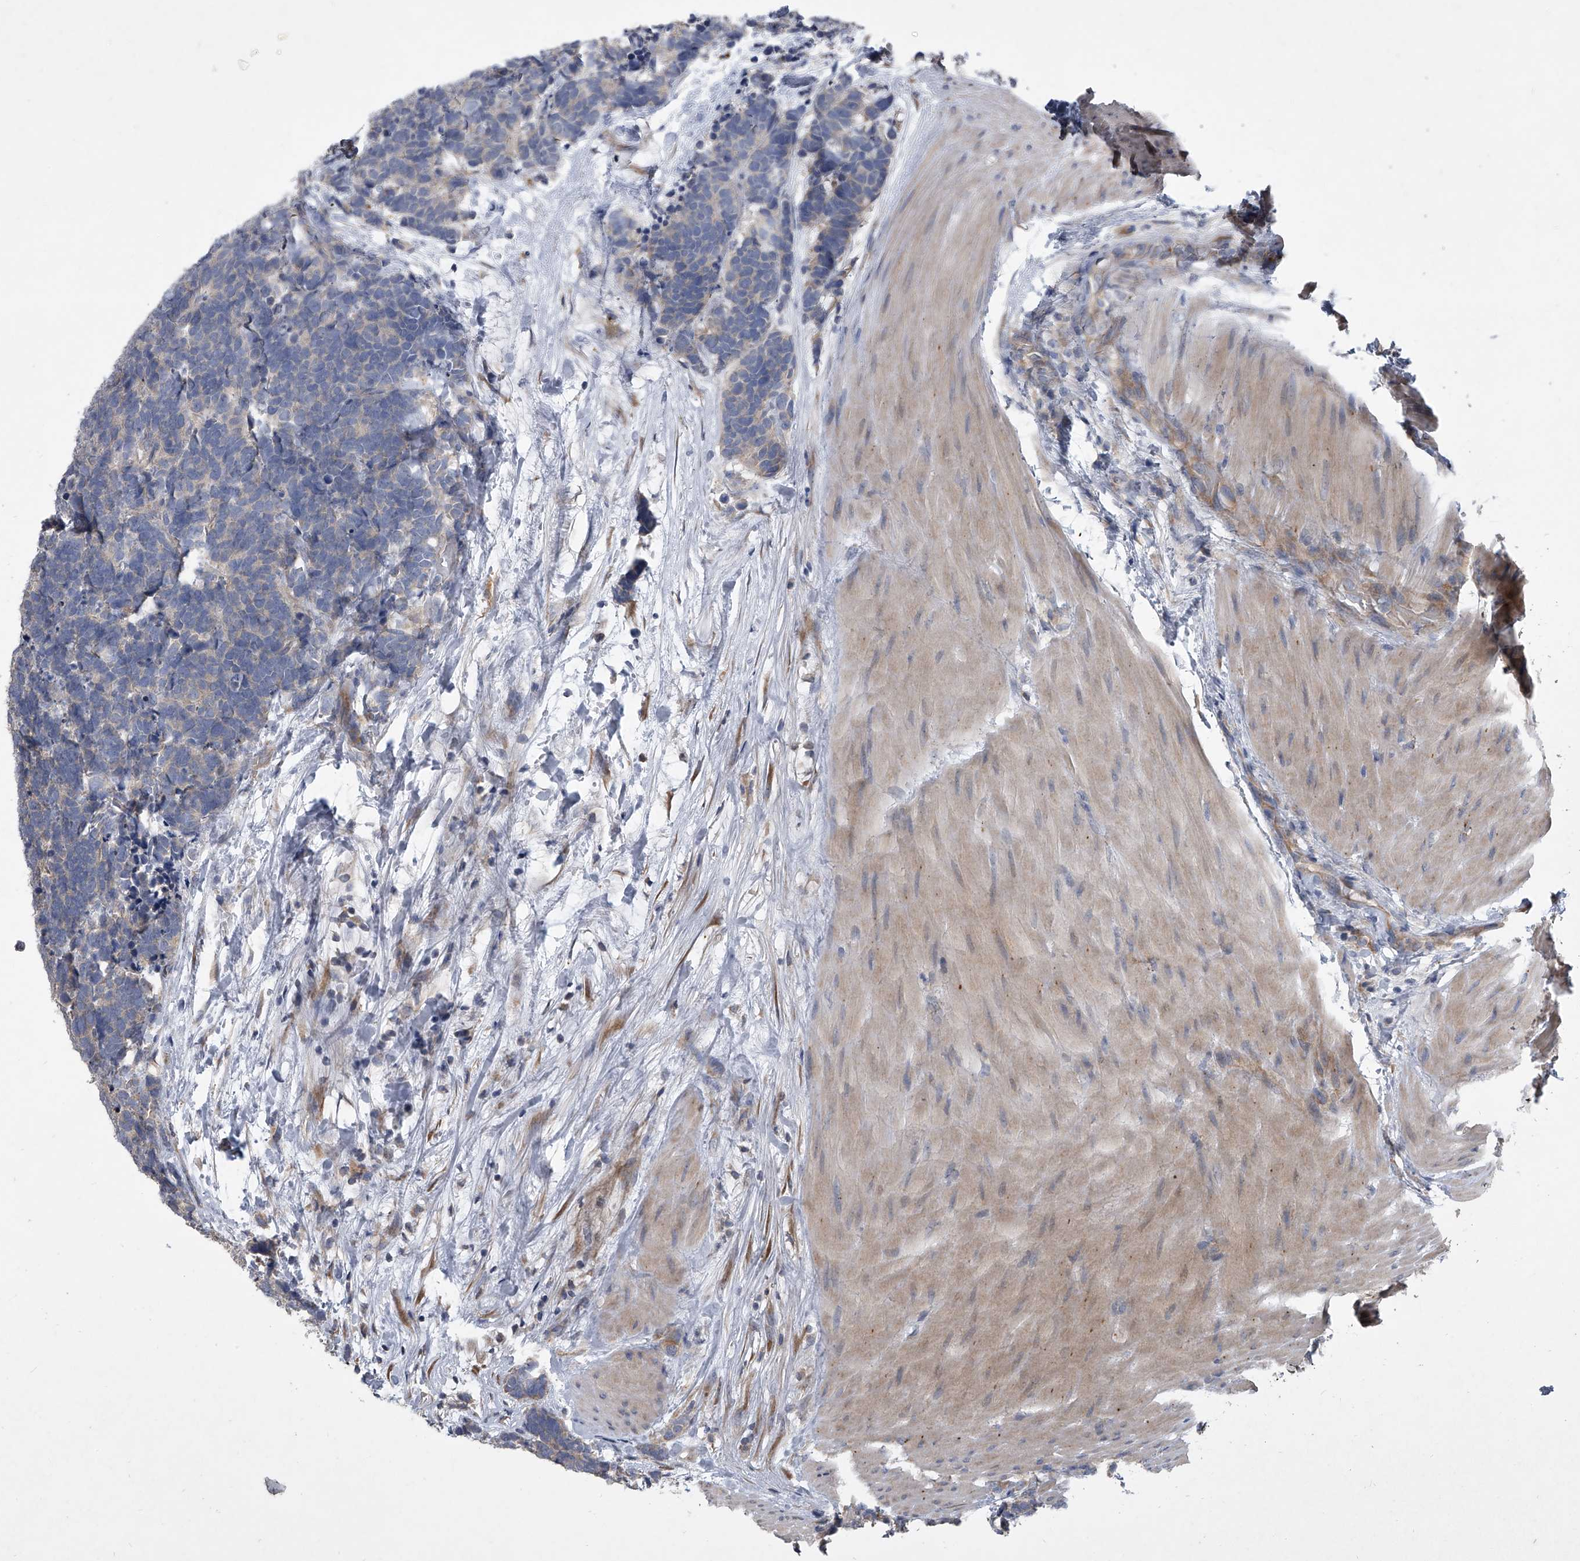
{"staining": {"intensity": "weak", "quantity": "<25%", "location": "cytoplasmic/membranous"}, "tissue": "carcinoid", "cell_type": "Tumor cells", "image_type": "cancer", "snomed": [{"axis": "morphology", "description": "Carcinoma, NOS"}, {"axis": "morphology", "description": "Carcinoid, malignant, NOS"}, {"axis": "topography", "description": "Urinary bladder"}], "caption": "DAB (3,3'-diaminobenzidine) immunohistochemical staining of human carcinoid reveals no significant expression in tumor cells.", "gene": "DOCK9", "patient": {"sex": "male", "age": 57}}